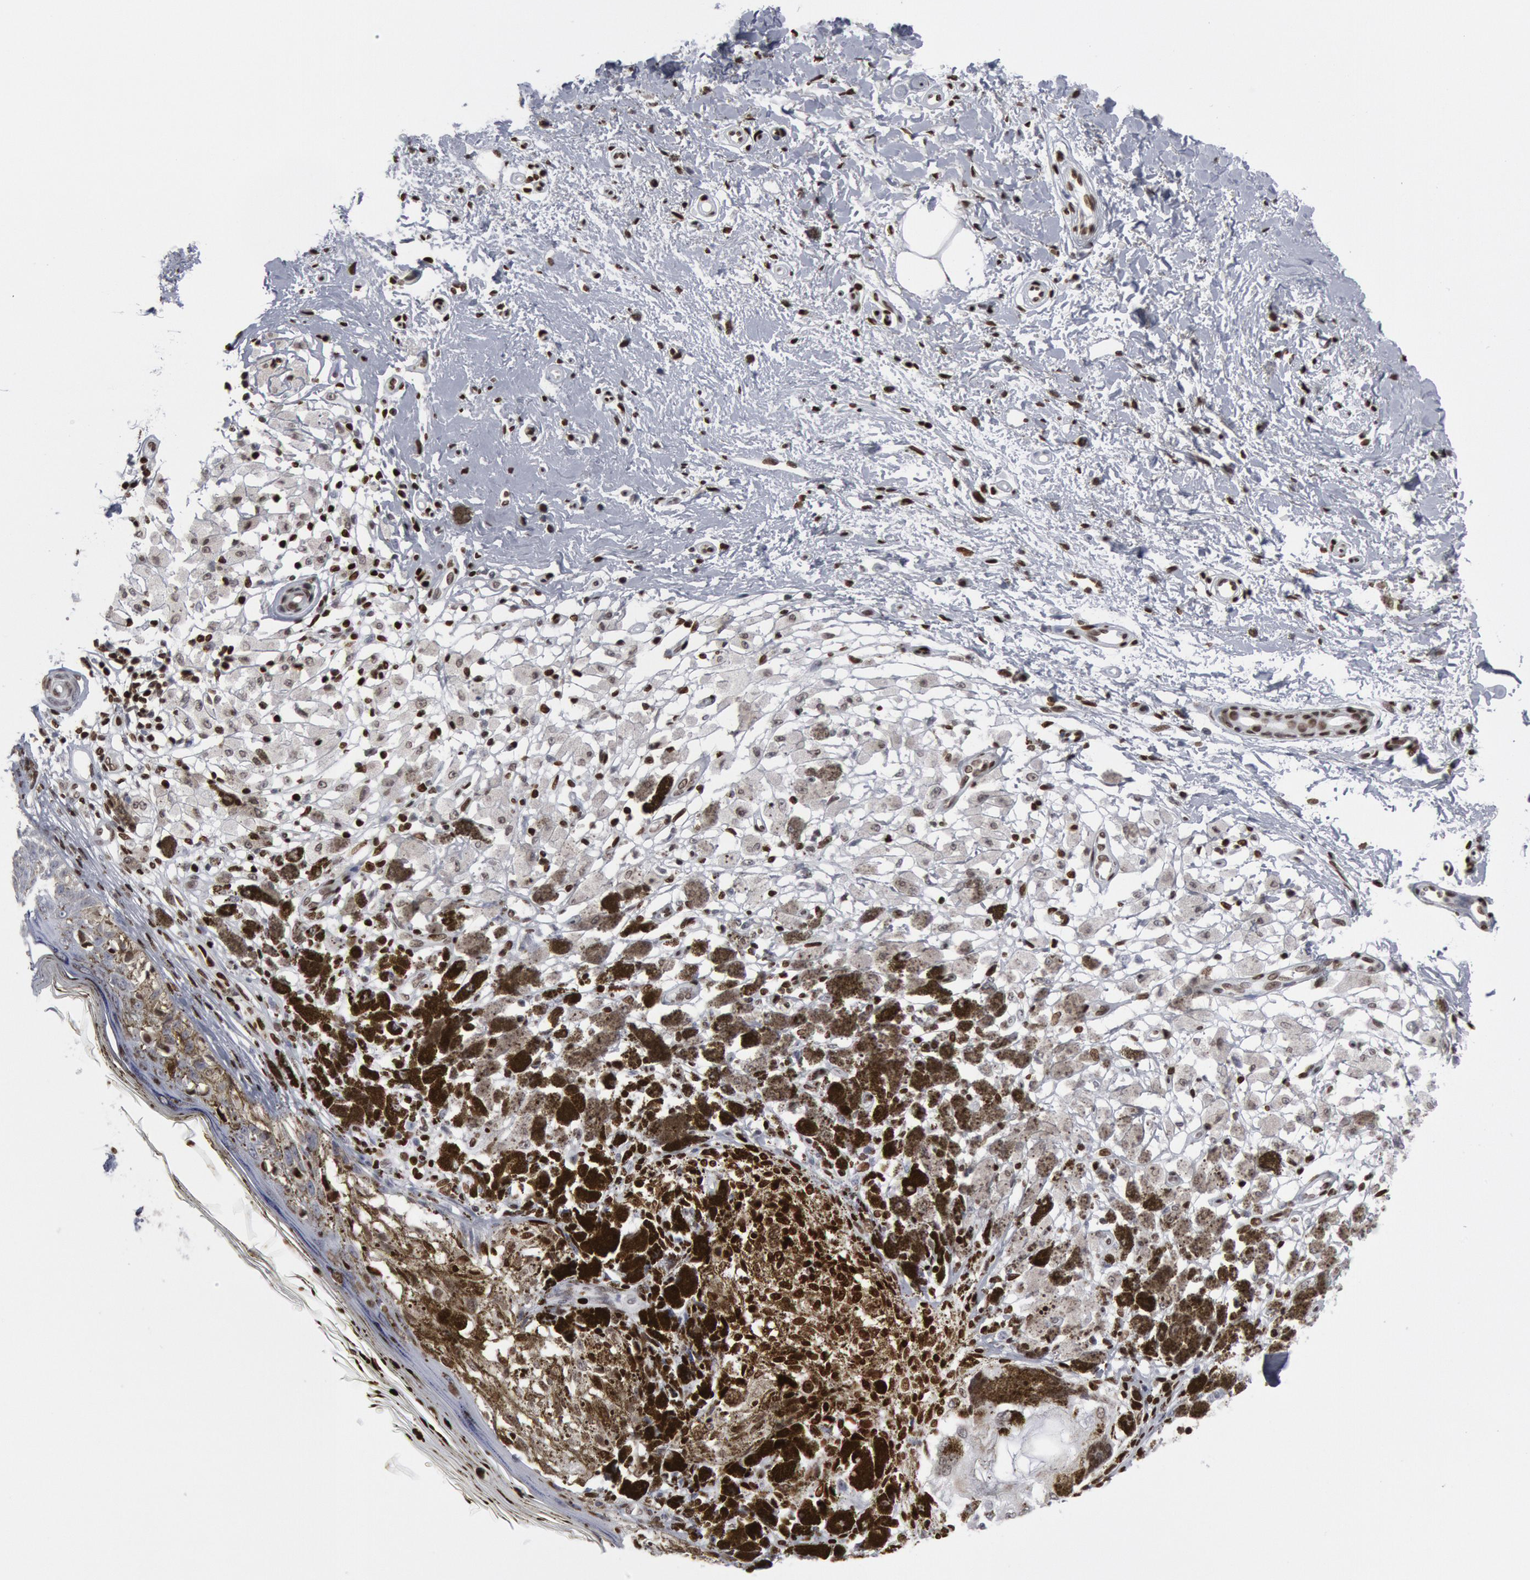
{"staining": {"intensity": "moderate", "quantity": ">75%", "location": "nuclear"}, "tissue": "melanoma", "cell_type": "Tumor cells", "image_type": "cancer", "snomed": [{"axis": "morphology", "description": "Malignant melanoma, NOS"}, {"axis": "topography", "description": "Skin"}], "caption": "Moderate nuclear expression for a protein is identified in approximately >75% of tumor cells of malignant melanoma using IHC.", "gene": "MECP2", "patient": {"sex": "male", "age": 88}}